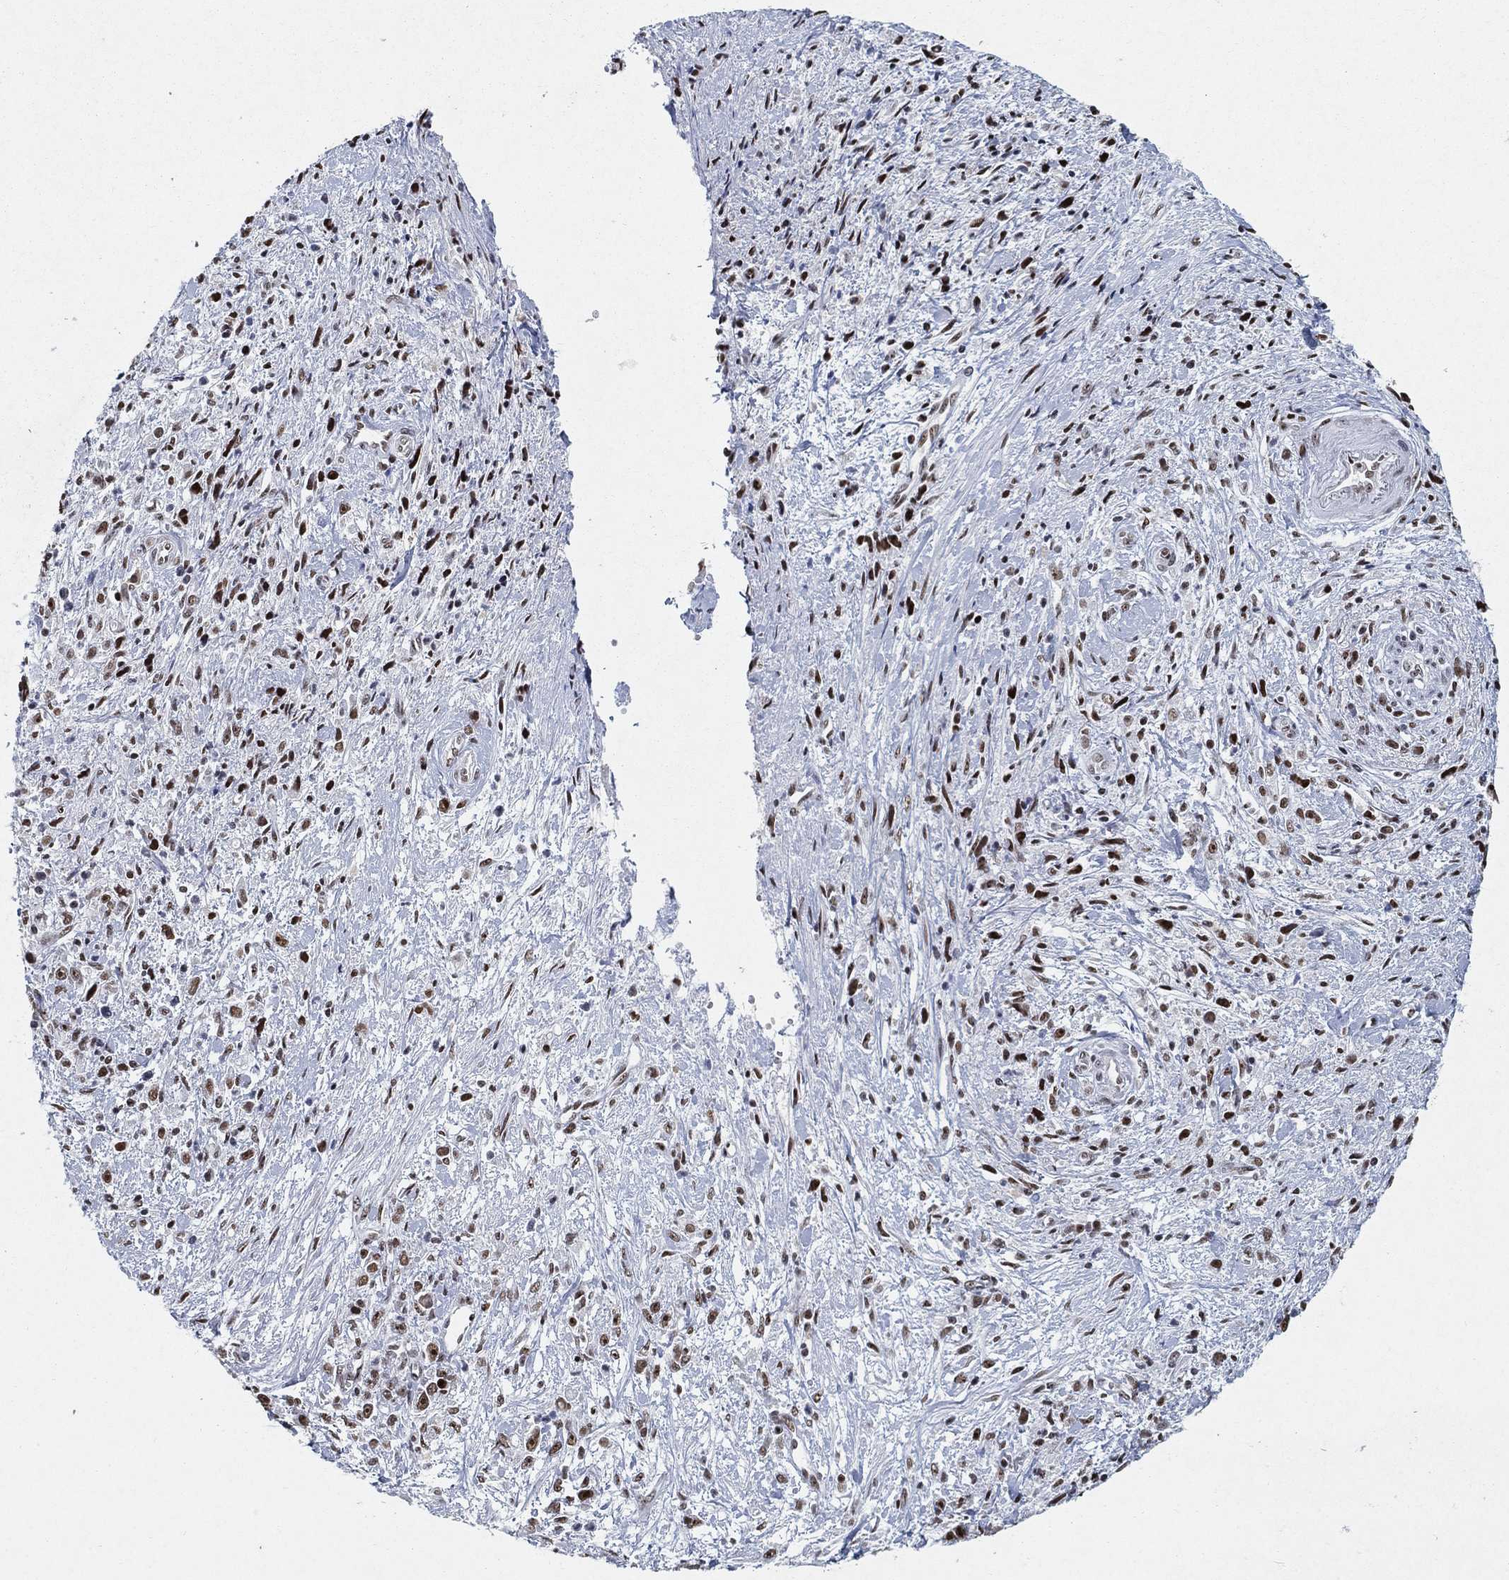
{"staining": {"intensity": "moderate", "quantity": "<25%", "location": "nuclear"}, "tissue": "stomach cancer", "cell_type": "Tumor cells", "image_type": "cancer", "snomed": [{"axis": "morphology", "description": "Adenocarcinoma, NOS"}, {"axis": "topography", "description": "Stomach"}], "caption": "Approximately <25% of tumor cells in stomach adenocarcinoma demonstrate moderate nuclear protein expression as visualized by brown immunohistochemical staining.", "gene": "DDX27", "patient": {"sex": "female", "age": 59}}